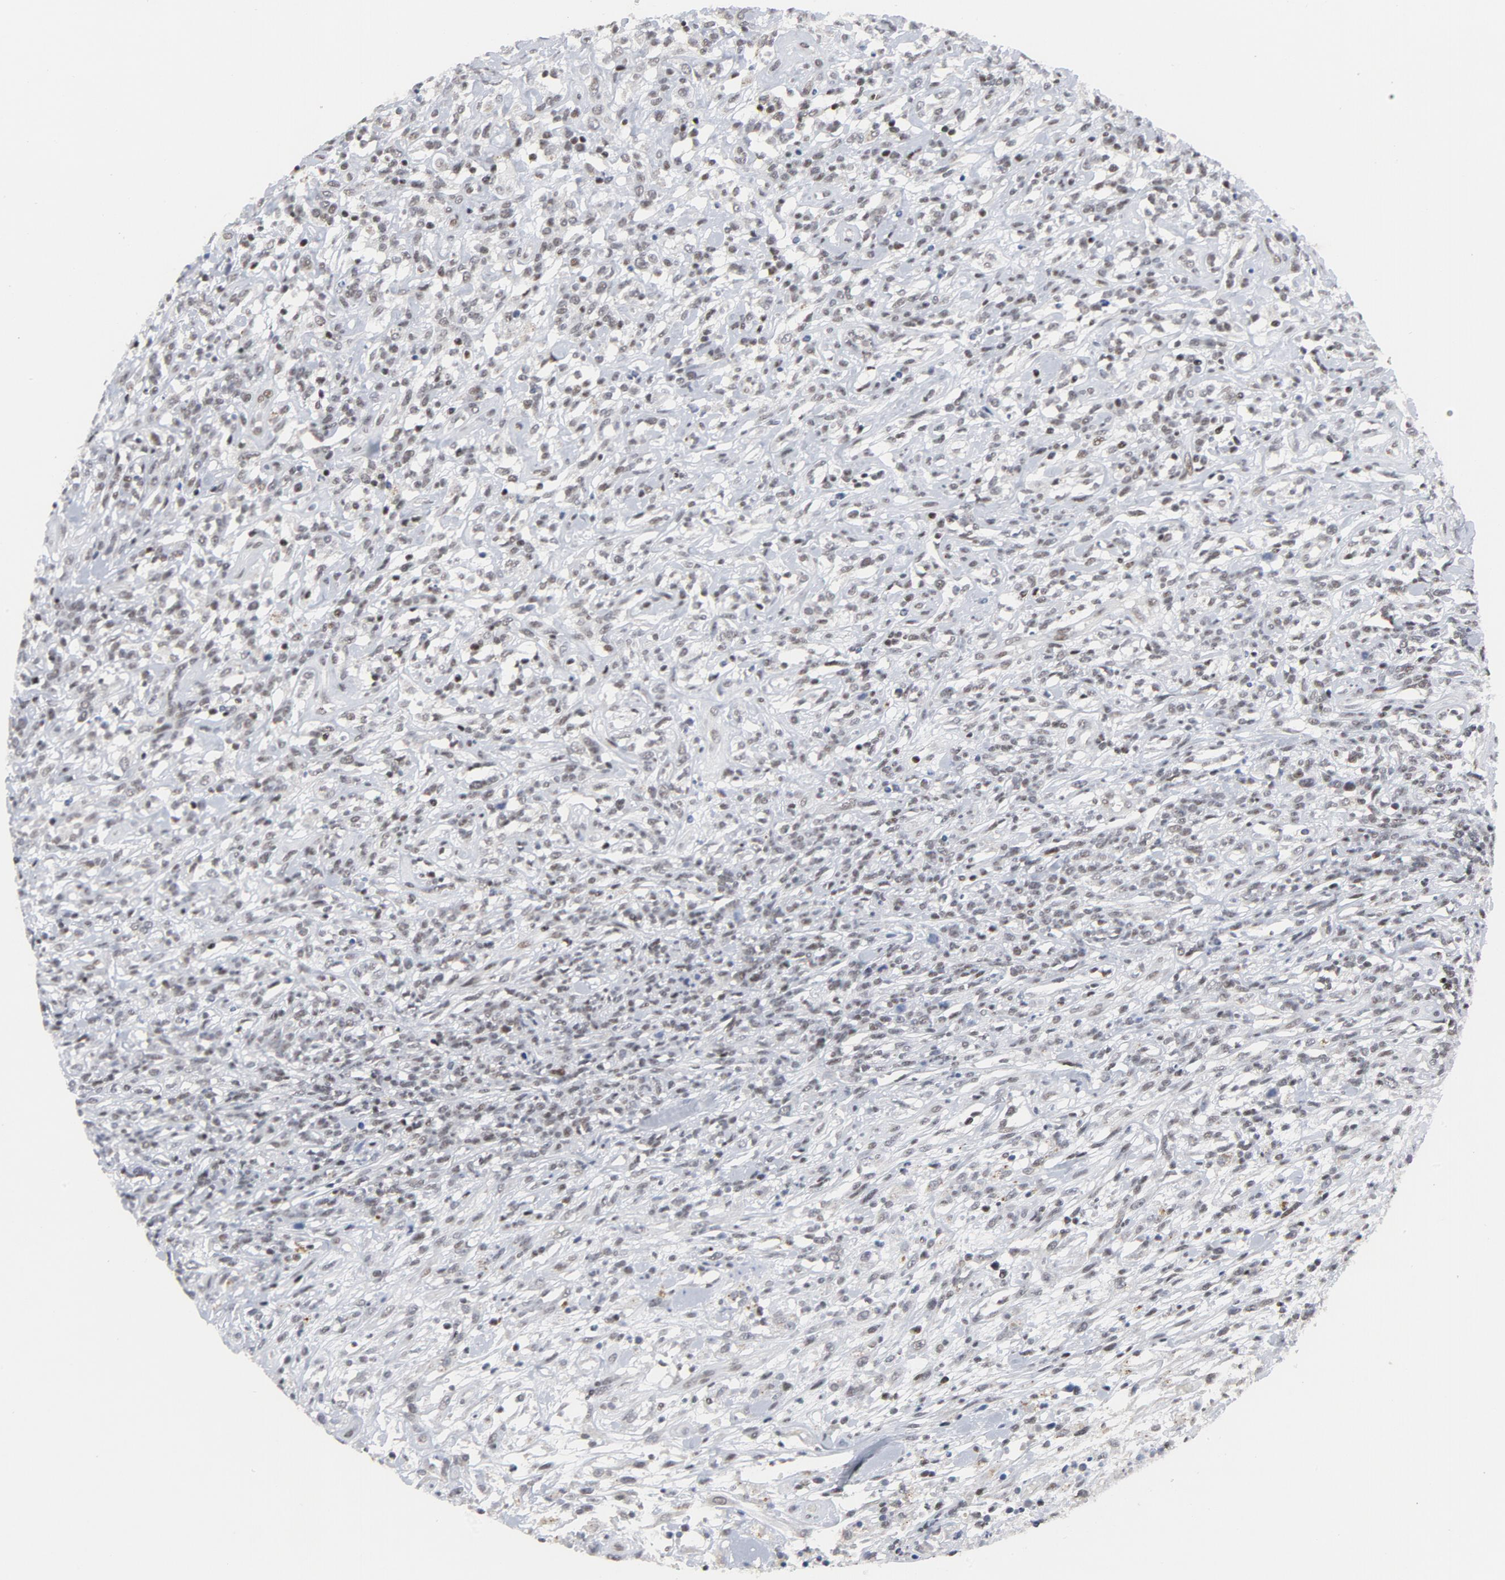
{"staining": {"intensity": "weak", "quantity": ">75%", "location": "nuclear"}, "tissue": "lymphoma", "cell_type": "Tumor cells", "image_type": "cancer", "snomed": [{"axis": "morphology", "description": "Malignant lymphoma, non-Hodgkin's type, High grade"}, {"axis": "topography", "description": "Lymph node"}], "caption": "Human lymphoma stained with a brown dye demonstrates weak nuclear positive positivity in about >75% of tumor cells.", "gene": "GABPA", "patient": {"sex": "female", "age": 73}}